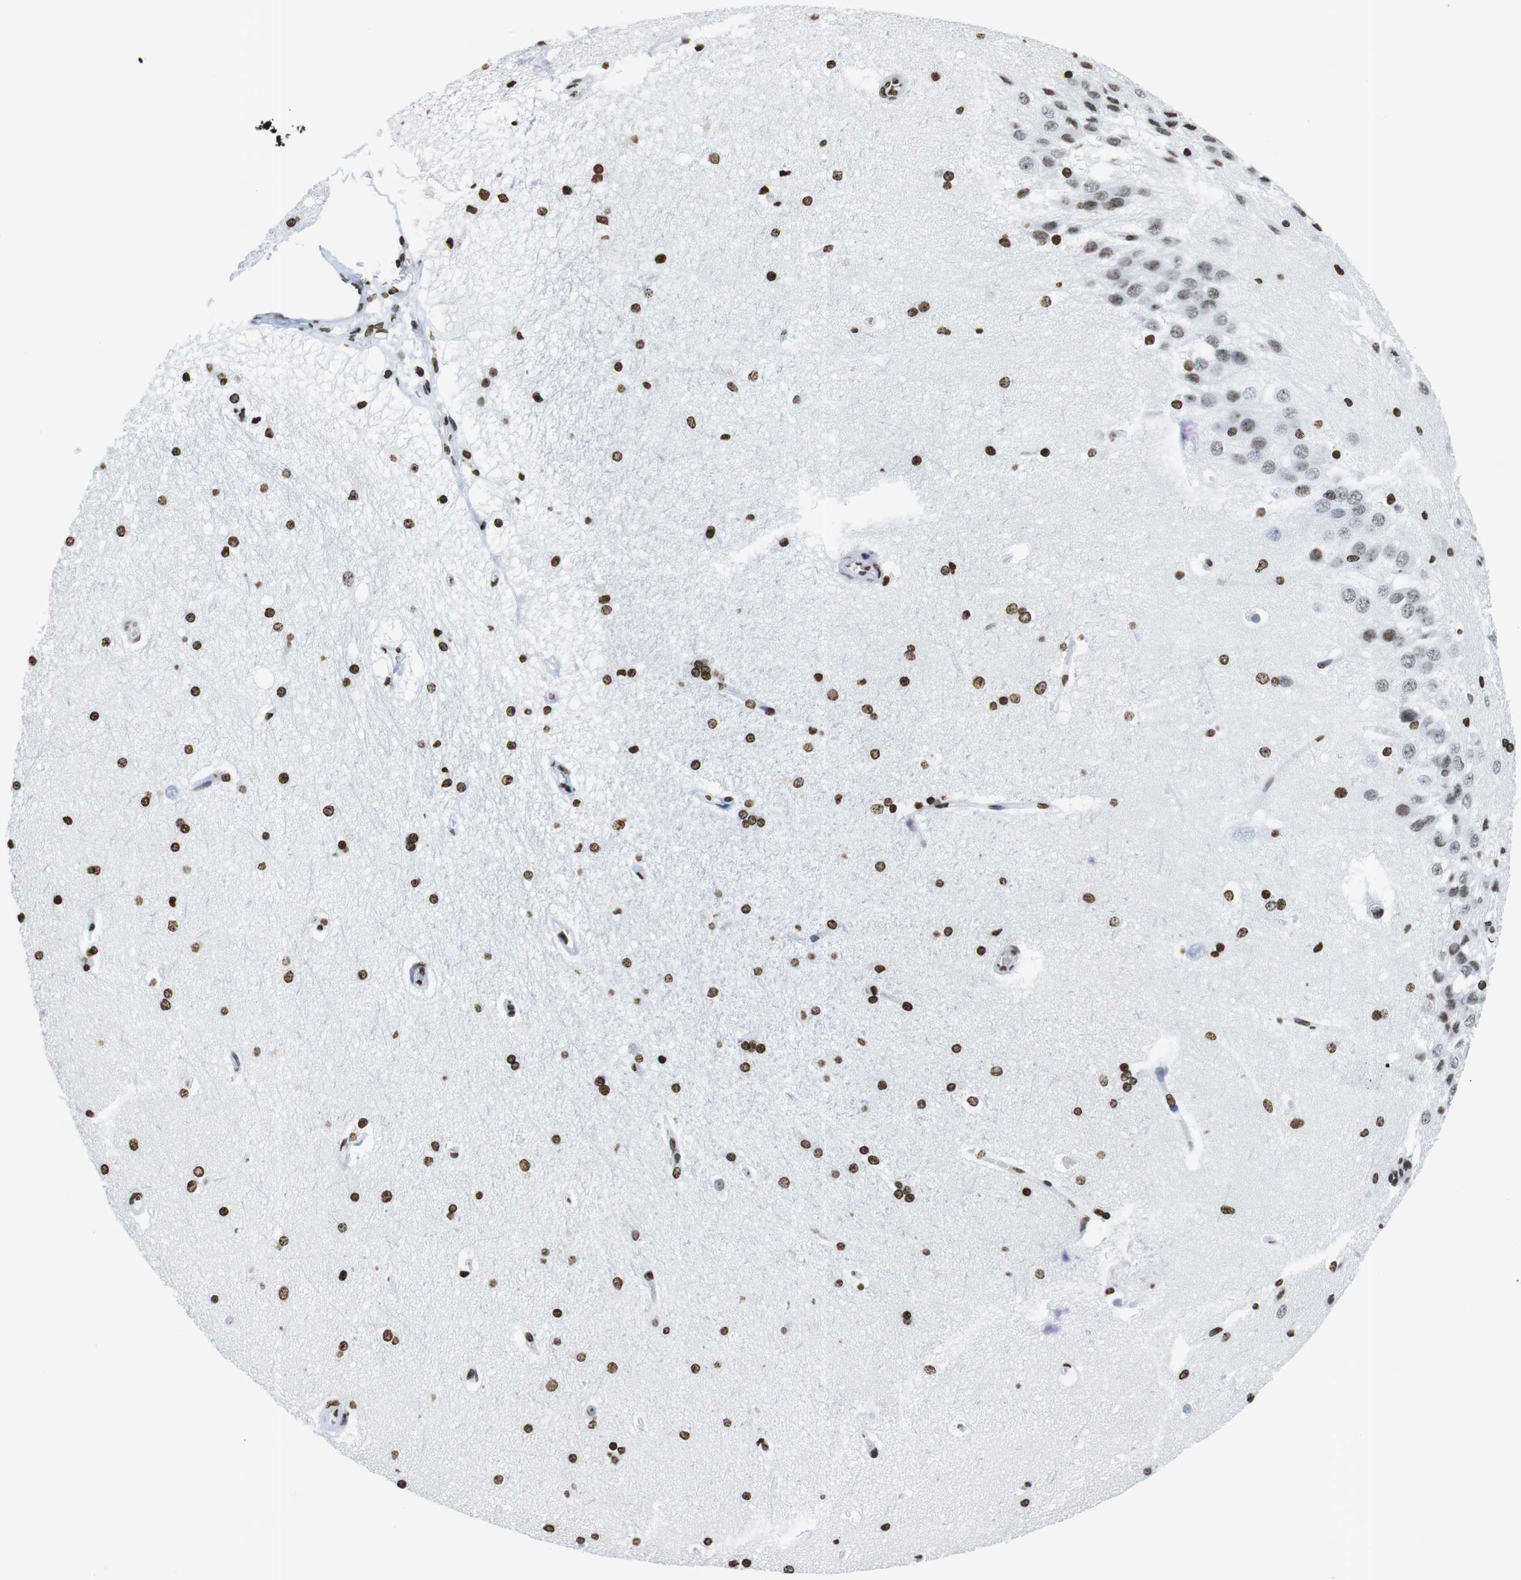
{"staining": {"intensity": "strong", "quantity": ">75%", "location": "nuclear"}, "tissue": "hippocampus", "cell_type": "Glial cells", "image_type": "normal", "snomed": [{"axis": "morphology", "description": "Normal tissue, NOS"}, {"axis": "topography", "description": "Hippocampus"}], "caption": "The photomicrograph exhibits staining of unremarkable hippocampus, revealing strong nuclear protein expression (brown color) within glial cells.", "gene": "BSX", "patient": {"sex": "female", "age": 19}}